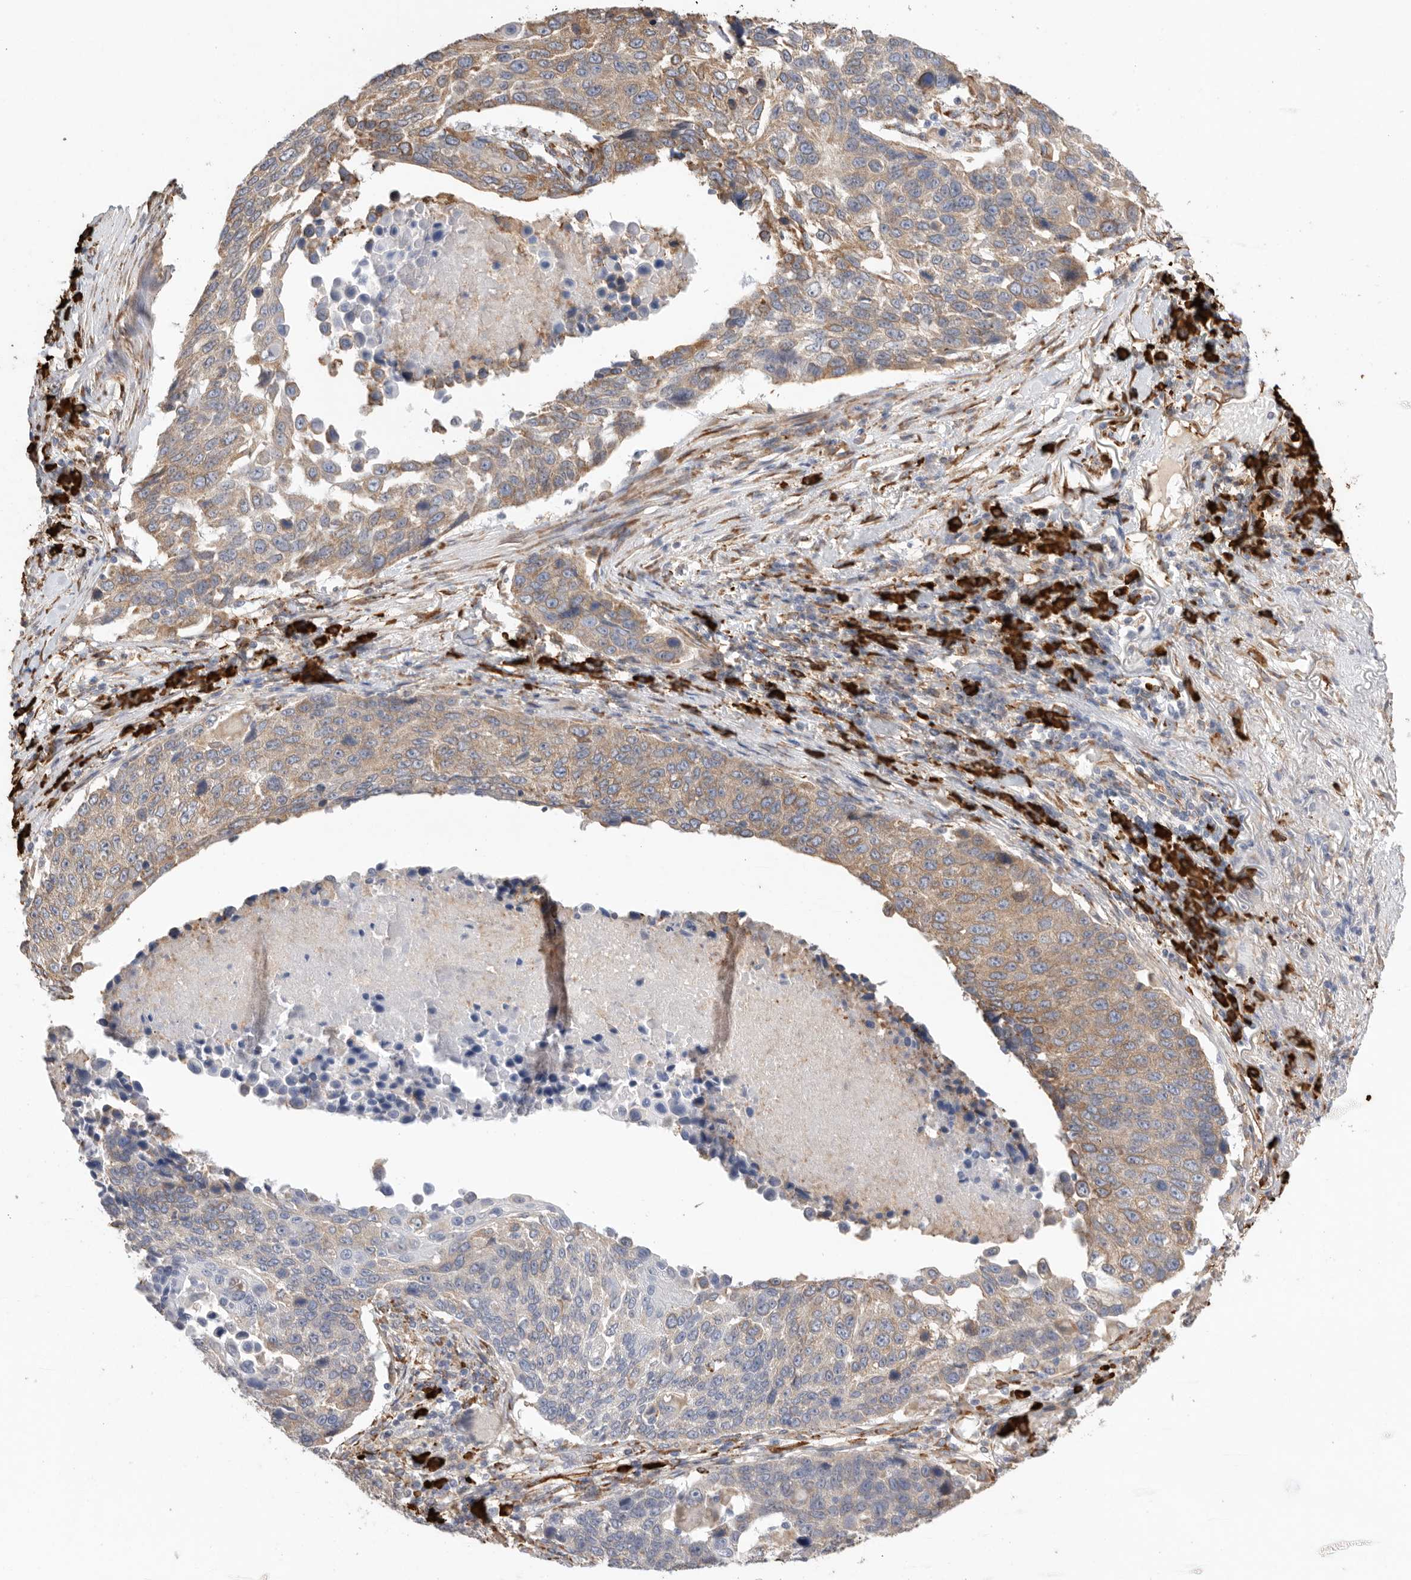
{"staining": {"intensity": "weak", "quantity": "25%-75%", "location": "cytoplasmic/membranous"}, "tissue": "lung cancer", "cell_type": "Tumor cells", "image_type": "cancer", "snomed": [{"axis": "morphology", "description": "Squamous cell carcinoma, NOS"}, {"axis": "topography", "description": "Lung"}], "caption": "Protein expression analysis of lung cancer (squamous cell carcinoma) displays weak cytoplasmic/membranous expression in approximately 25%-75% of tumor cells.", "gene": "BLOC1S5", "patient": {"sex": "male", "age": 66}}